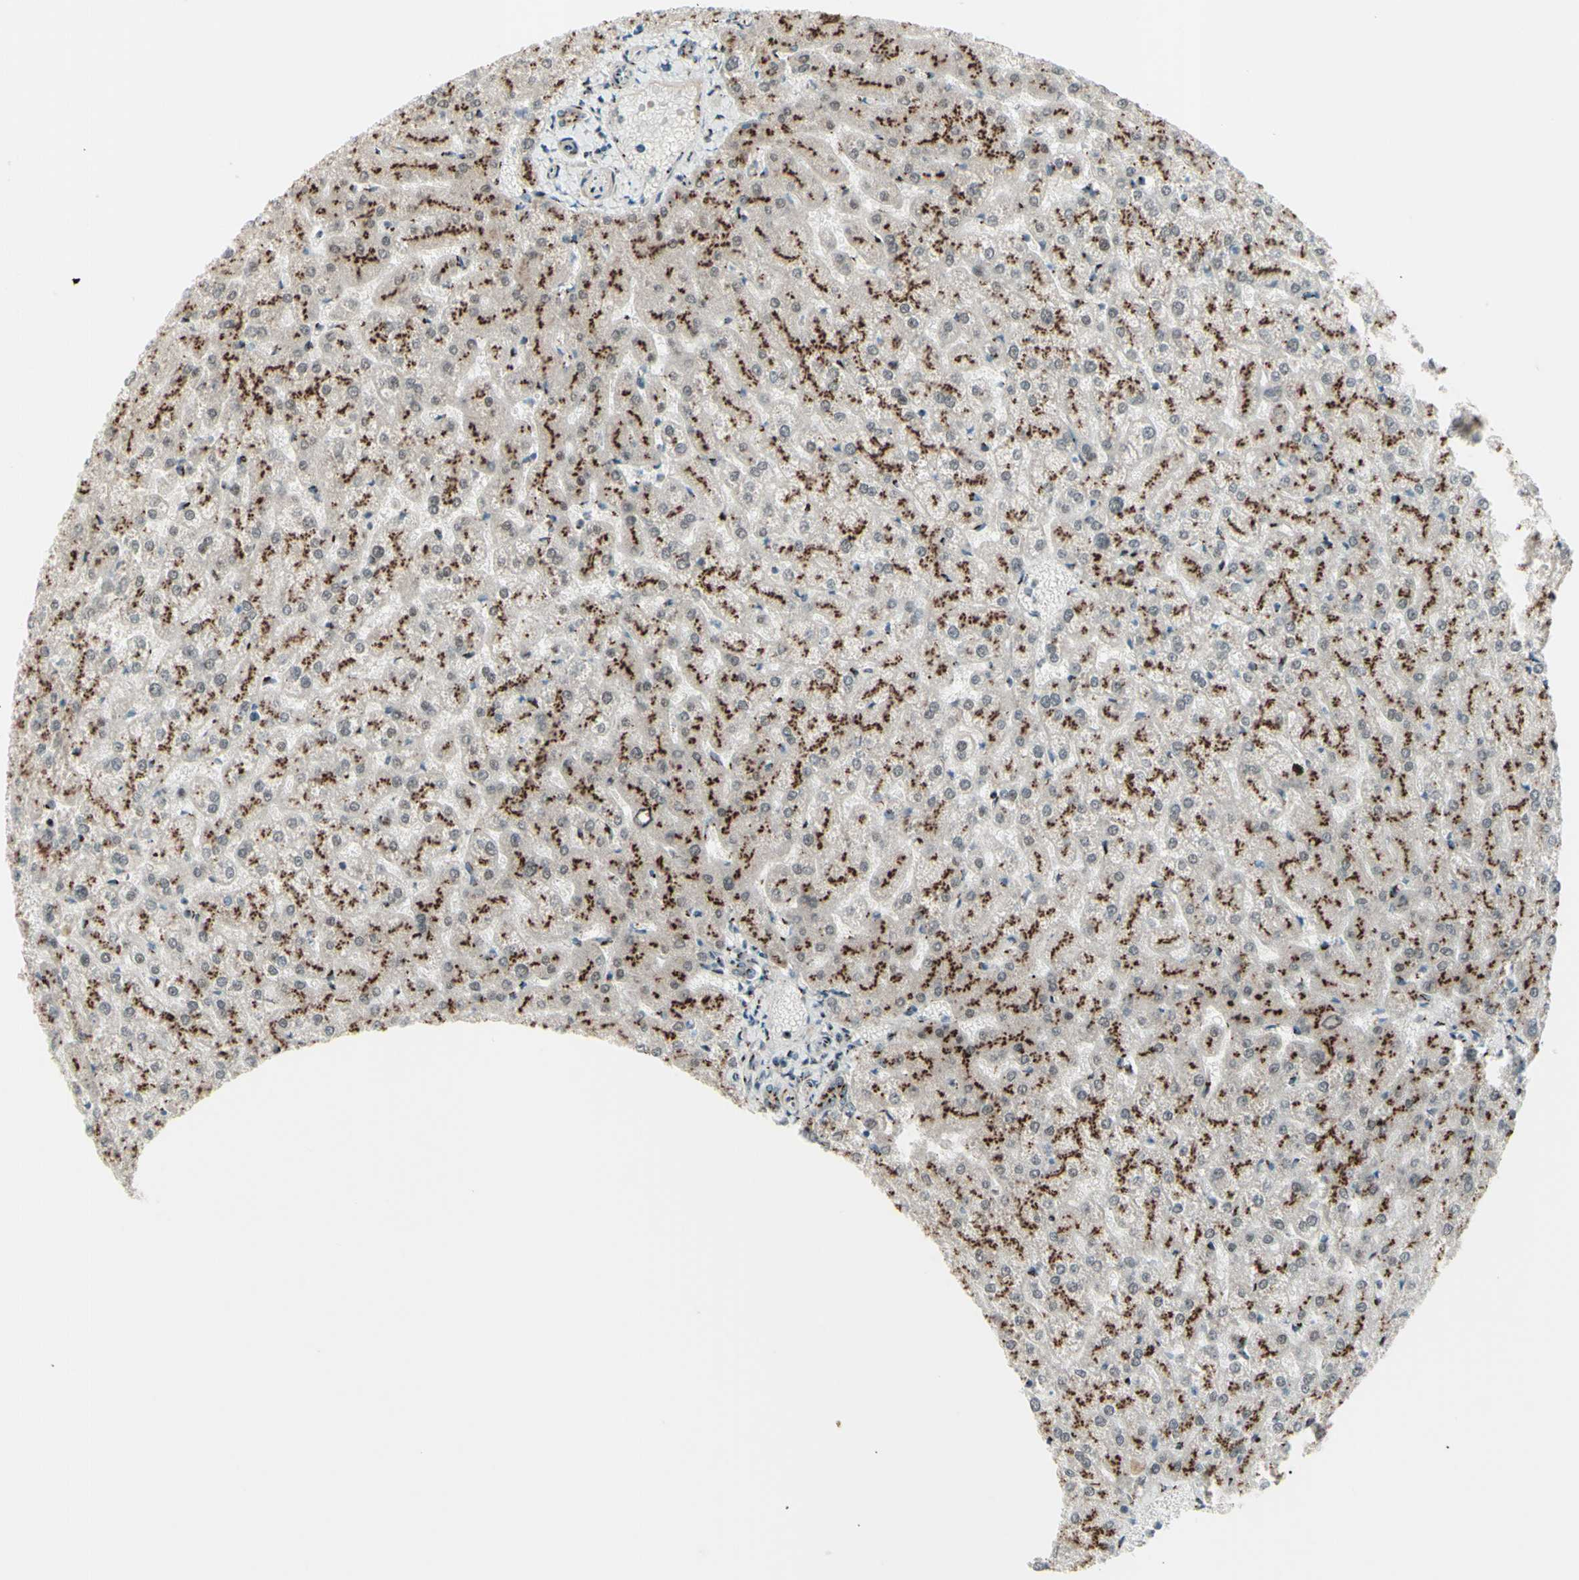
{"staining": {"intensity": "weak", "quantity": "25%-75%", "location": "cytoplasmic/membranous"}, "tissue": "liver", "cell_type": "Cholangiocytes", "image_type": "normal", "snomed": [{"axis": "morphology", "description": "Normal tissue, NOS"}, {"axis": "topography", "description": "Liver"}], "caption": "Liver stained for a protein (brown) reveals weak cytoplasmic/membranous positive positivity in approximately 25%-75% of cholangiocytes.", "gene": "BPNT2", "patient": {"sex": "female", "age": 32}}